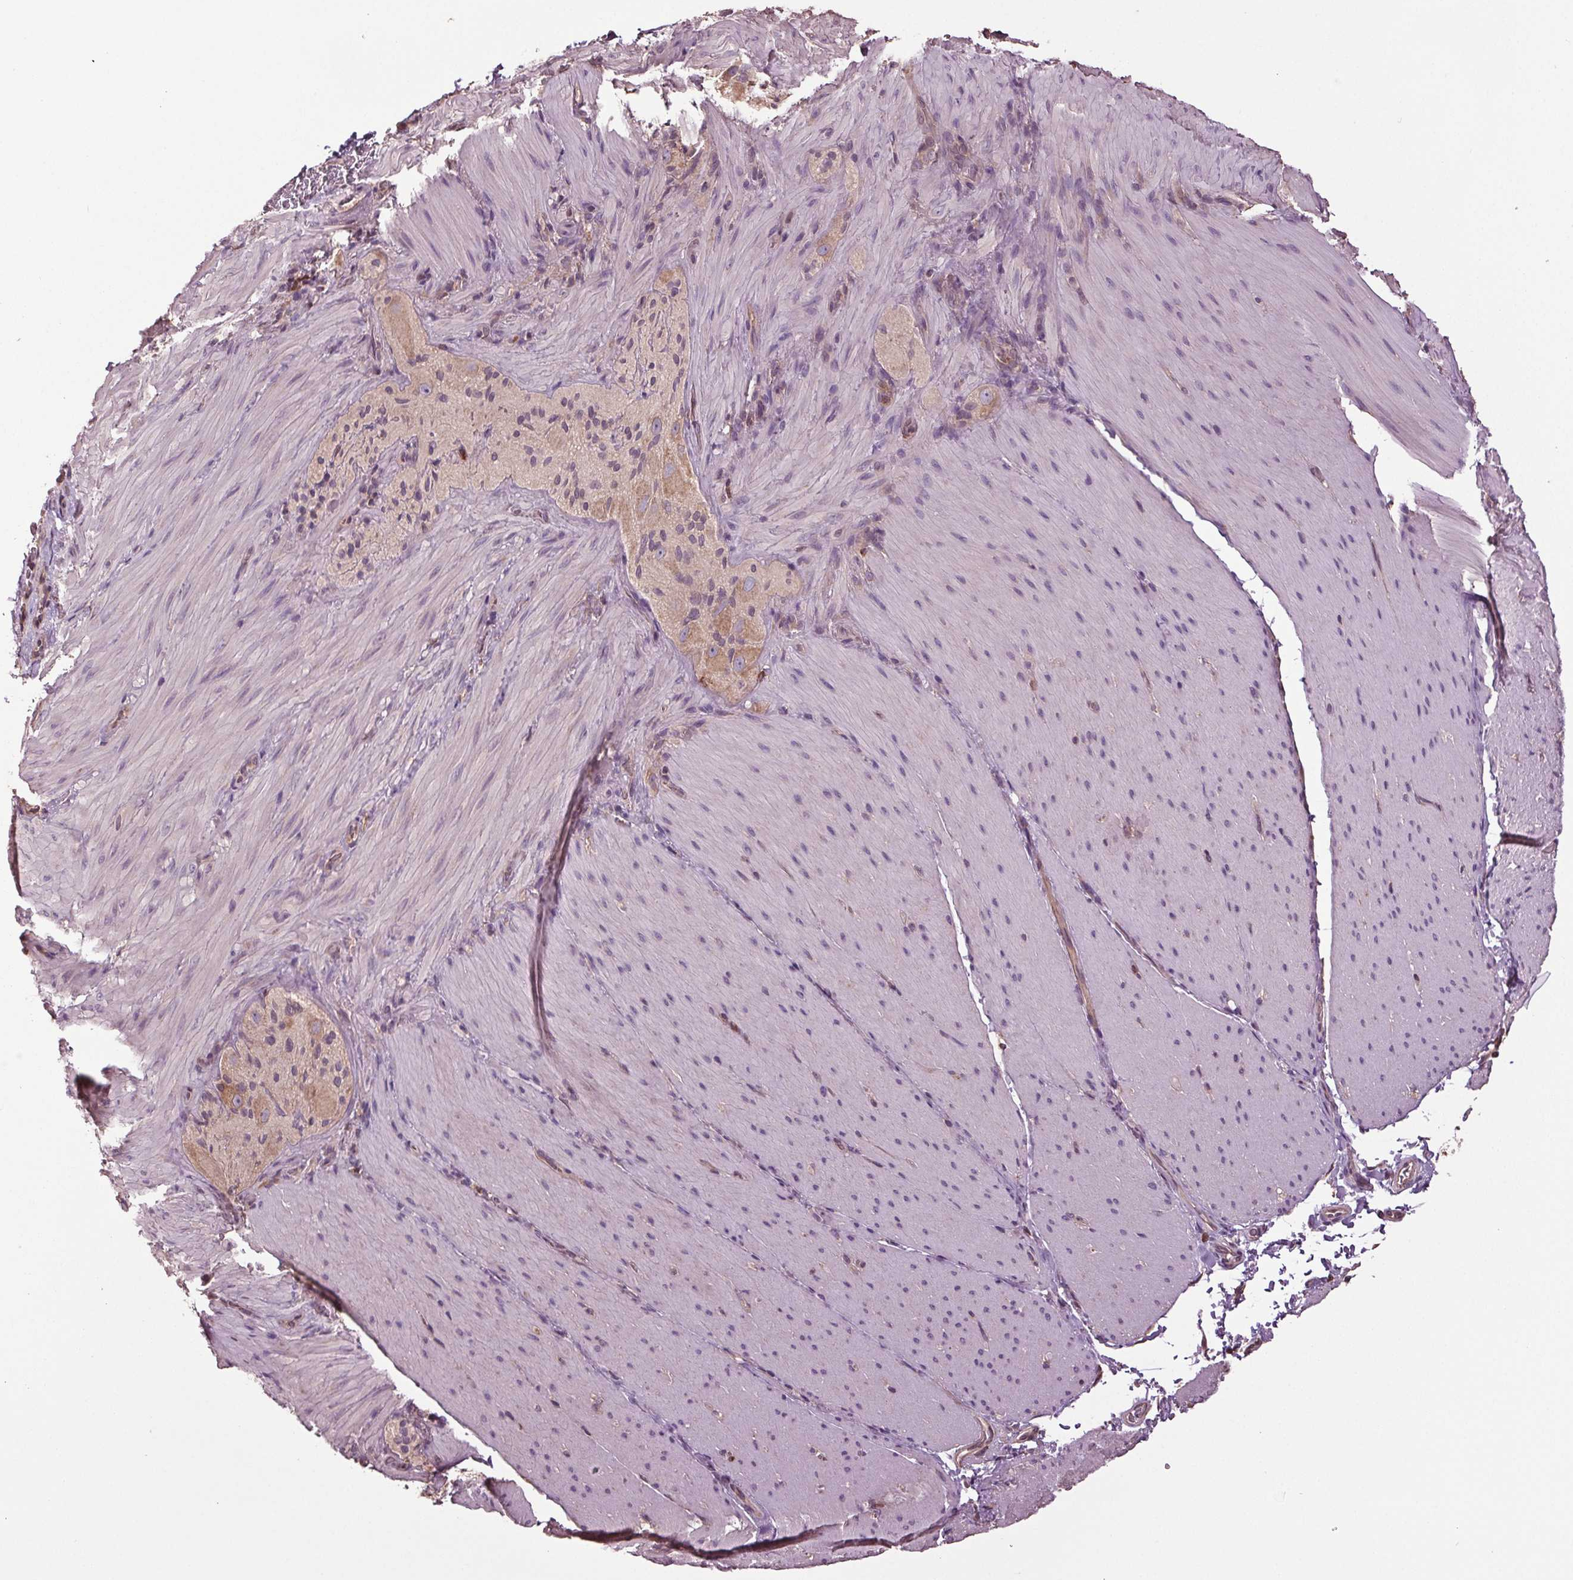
{"staining": {"intensity": "negative", "quantity": "none", "location": "none"}, "tissue": "smooth muscle", "cell_type": "Smooth muscle cells", "image_type": "normal", "snomed": [{"axis": "morphology", "description": "Normal tissue, NOS"}, {"axis": "topography", "description": "Smooth muscle"}, {"axis": "topography", "description": "Colon"}], "caption": "Smooth muscle cells are negative for protein expression in unremarkable human smooth muscle. (Brightfield microscopy of DAB (3,3'-diaminobenzidine) immunohistochemistry at high magnification).", "gene": "RNPEP", "patient": {"sex": "male", "age": 73}}